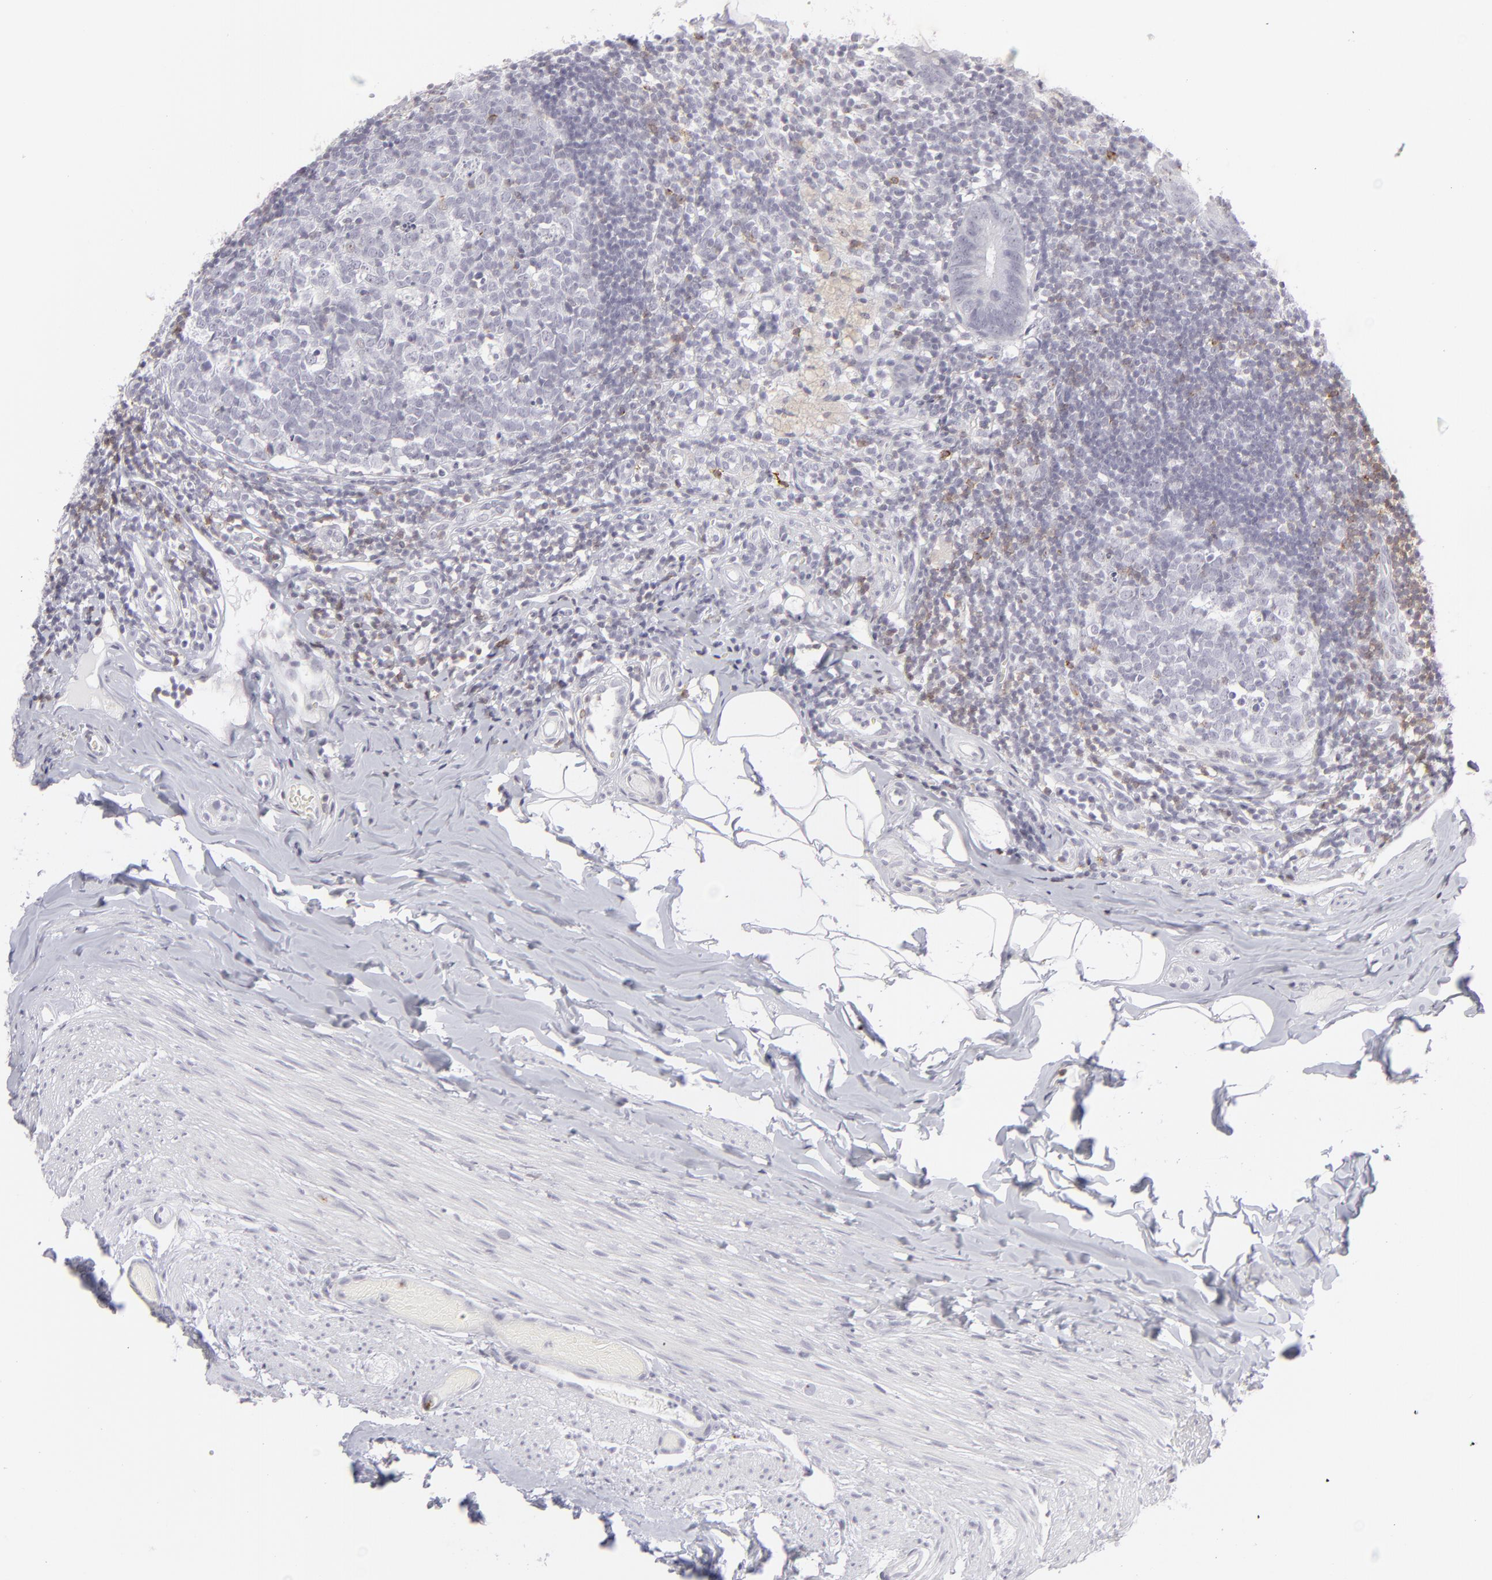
{"staining": {"intensity": "negative", "quantity": "none", "location": "none"}, "tissue": "appendix", "cell_type": "Glandular cells", "image_type": "normal", "snomed": [{"axis": "morphology", "description": "Normal tissue, NOS"}, {"axis": "topography", "description": "Appendix"}], "caption": "Glandular cells are negative for protein expression in benign human appendix. (Stains: DAB immunohistochemistry with hematoxylin counter stain, Microscopy: brightfield microscopy at high magnification).", "gene": "CD7", "patient": {"sex": "female", "age": 9}}